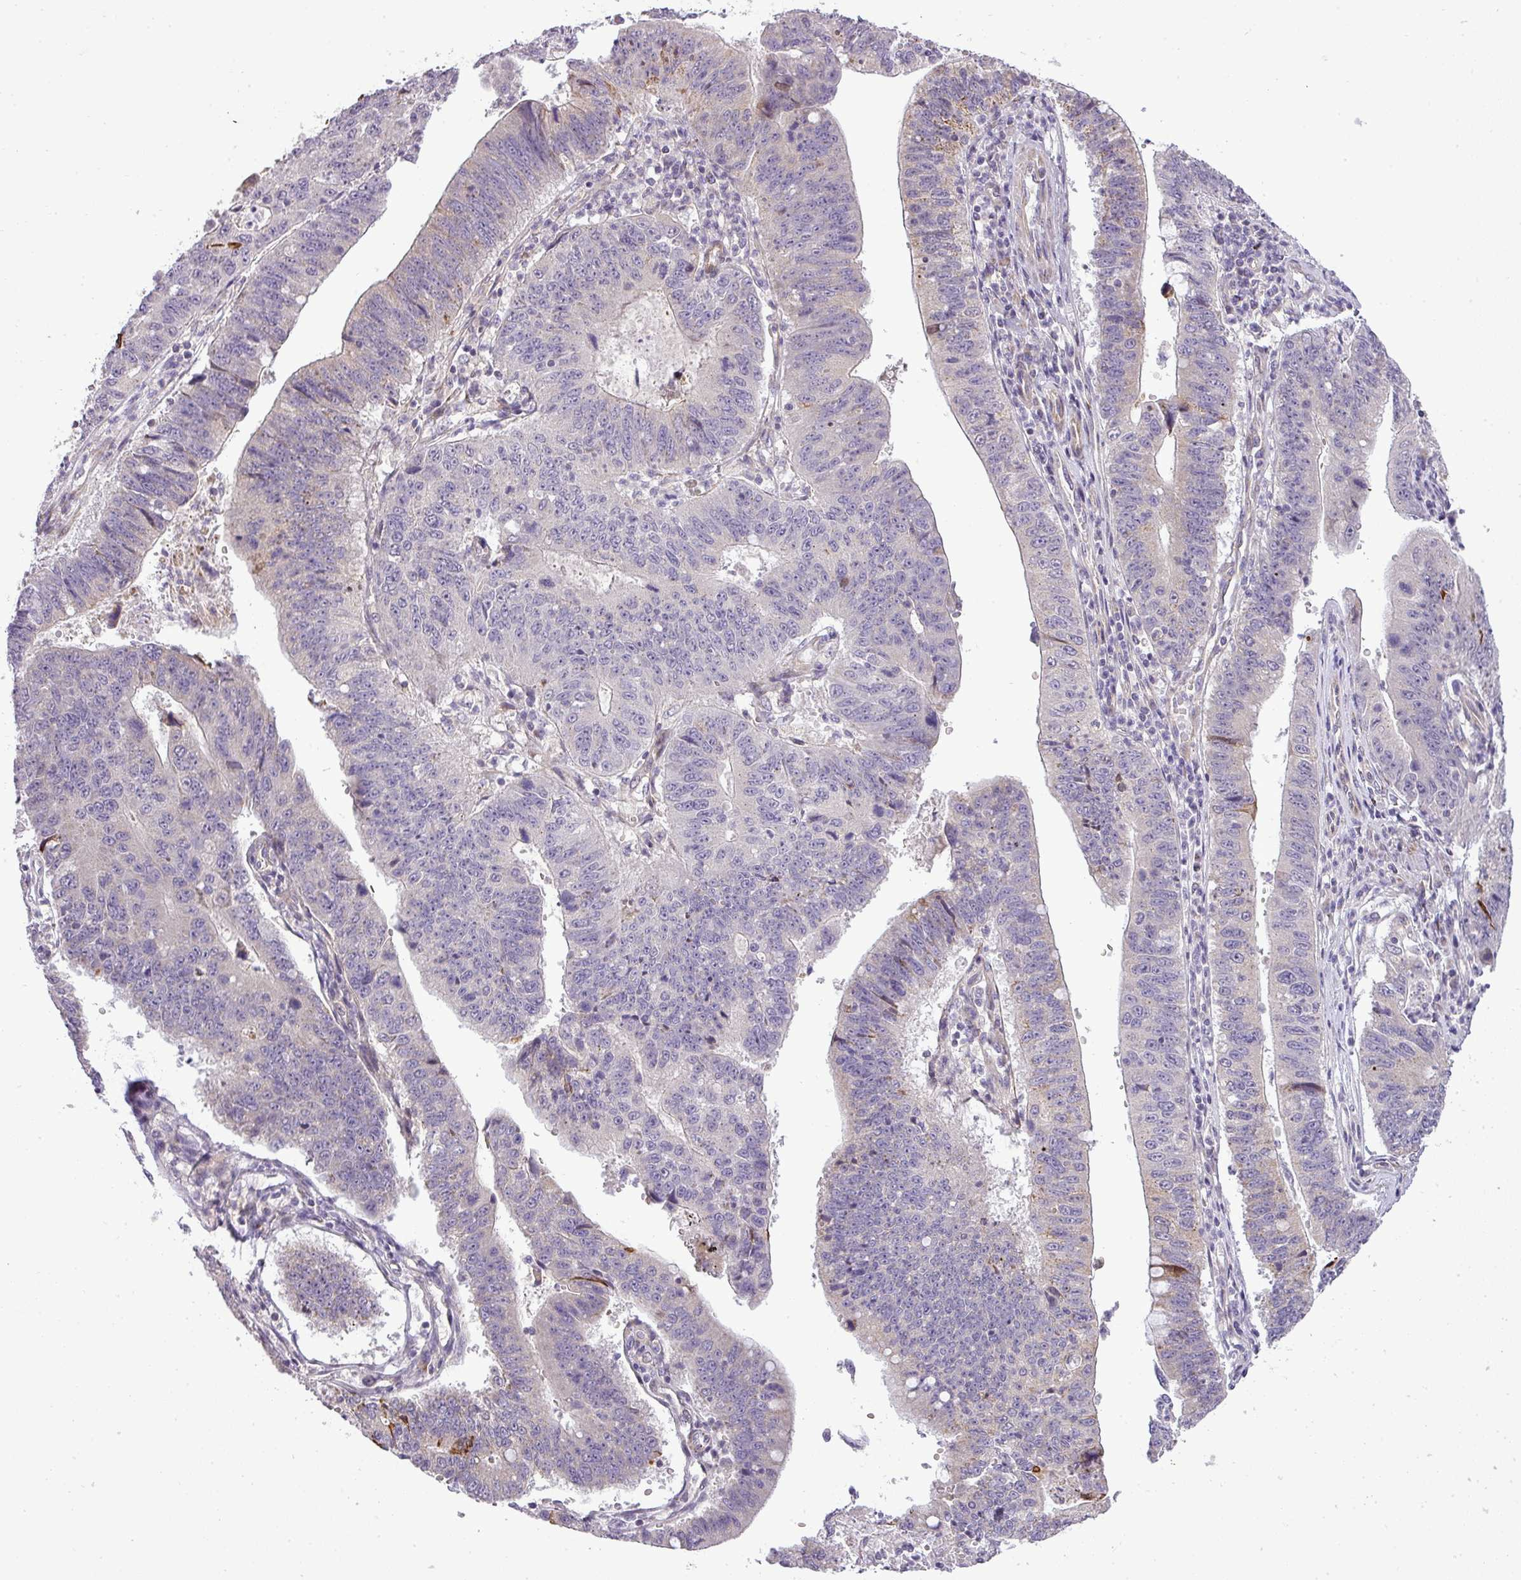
{"staining": {"intensity": "weak", "quantity": "<25%", "location": "cytoplasmic/membranous"}, "tissue": "stomach cancer", "cell_type": "Tumor cells", "image_type": "cancer", "snomed": [{"axis": "morphology", "description": "Adenocarcinoma, NOS"}, {"axis": "topography", "description": "Stomach"}], "caption": "The micrograph shows no staining of tumor cells in adenocarcinoma (stomach). (DAB IHC visualized using brightfield microscopy, high magnification).", "gene": "ZDHHC1", "patient": {"sex": "male", "age": 59}}